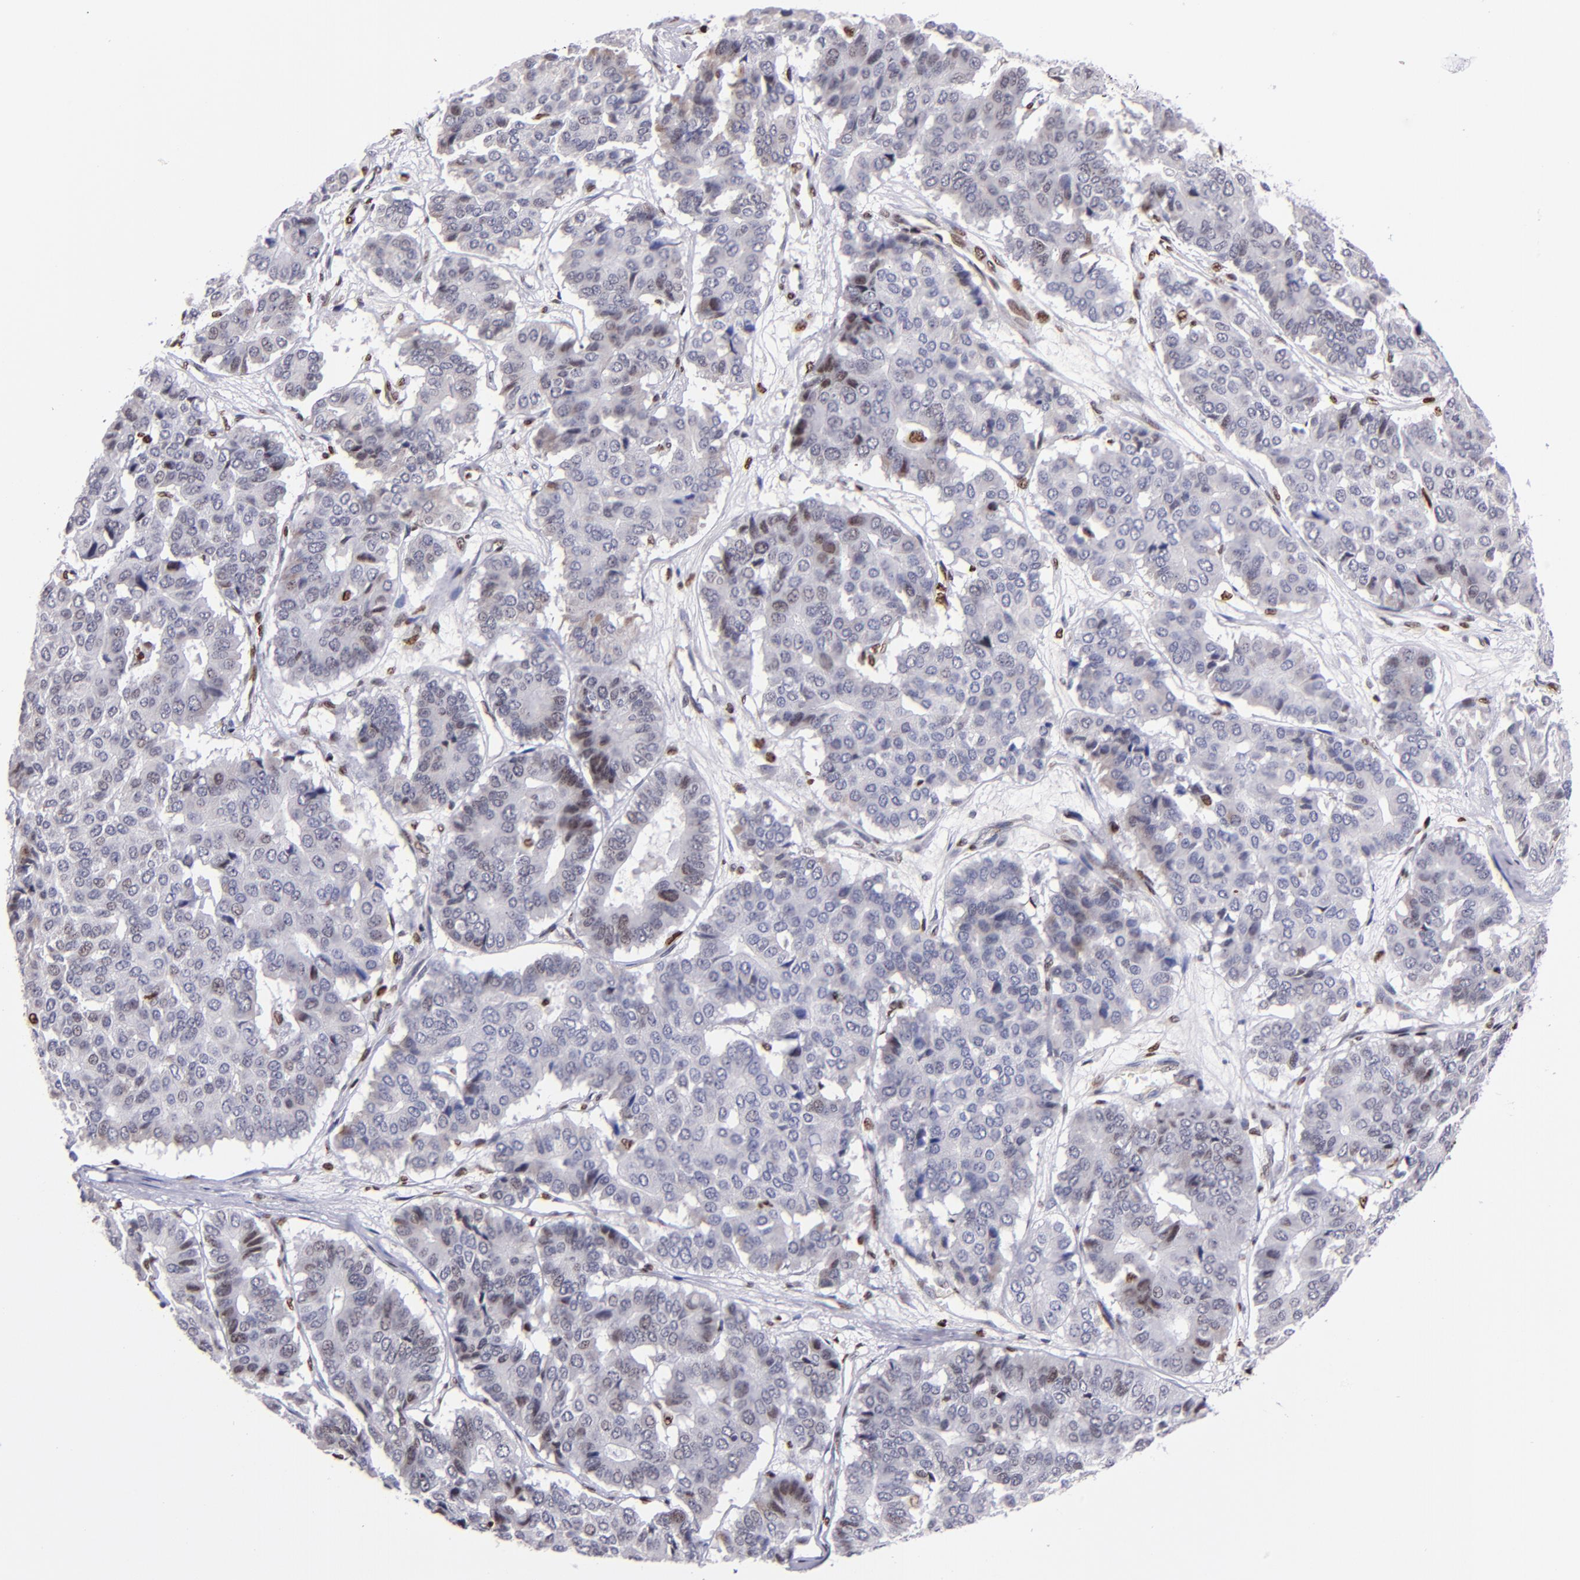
{"staining": {"intensity": "moderate", "quantity": "<25%", "location": "nuclear"}, "tissue": "pancreatic cancer", "cell_type": "Tumor cells", "image_type": "cancer", "snomed": [{"axis": "morphology", "description": "Adenocarcinoma, NOS"}, {"axis": "topography", "description": "Pancreas"}], "caption": "Immunohistochemical staining of pancreatic adenocarcinoma demonstrates low levels of moderate nuclear positivity in approximately <25% of tumor cells.", "gene": "CDKL5", "patient": {"sex": "male", "age": 50}}